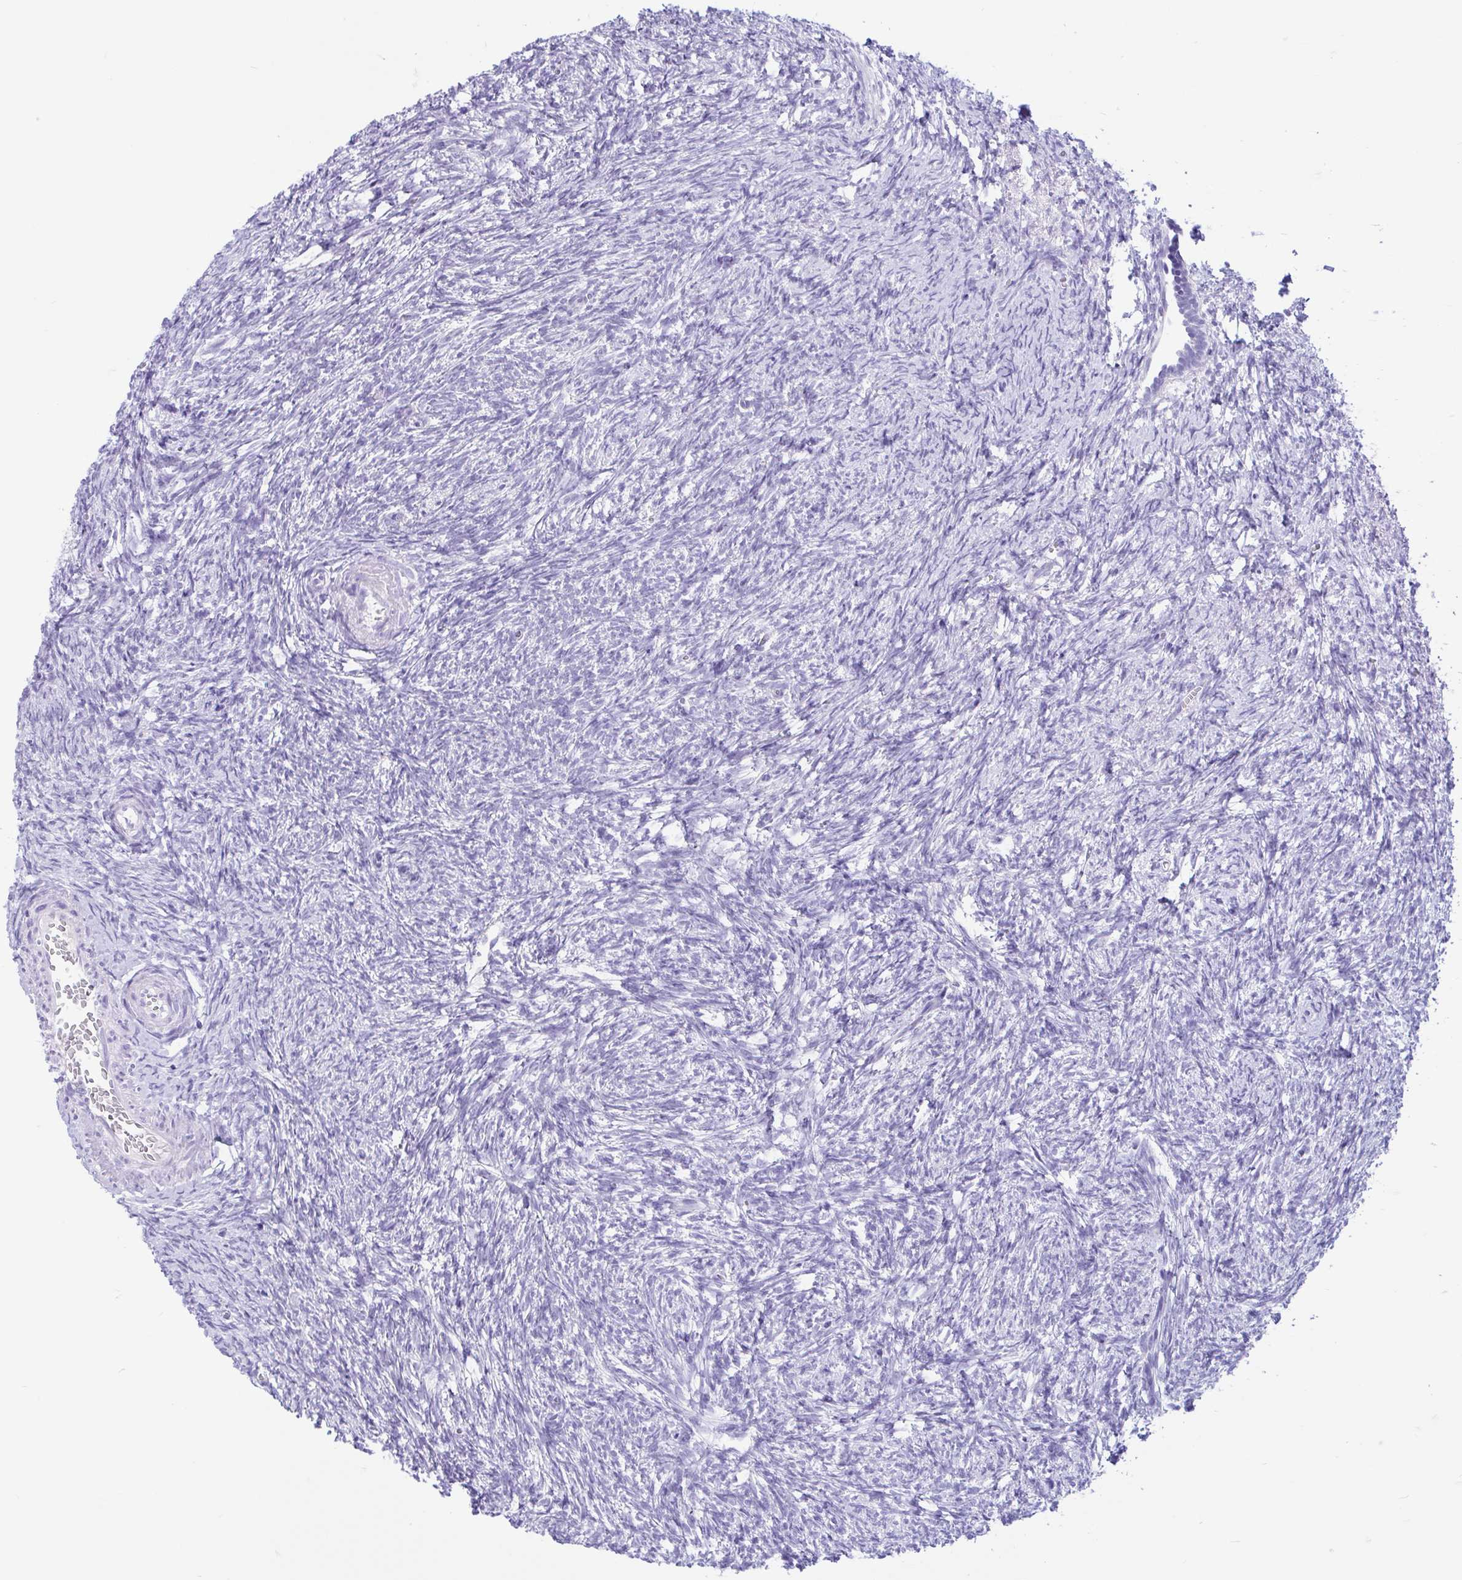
{"staining": {"intensity": "negative", "quantity": "none", "location": "none"}, "tissue": "ovary", "cell_type": "Follicle cells", "image_type": "normal", "snomed": [{"axis": "morphology", "description": "Normal tissue, NOS"}, {"axis": "topography", "description": "Ovary"}], "caption": "Immunohistochemical staining of benign ovary reveals no significant positivity in follicle cells.", "gene": "ZNF319", "patient": {"sex": "female", "age": 41}}